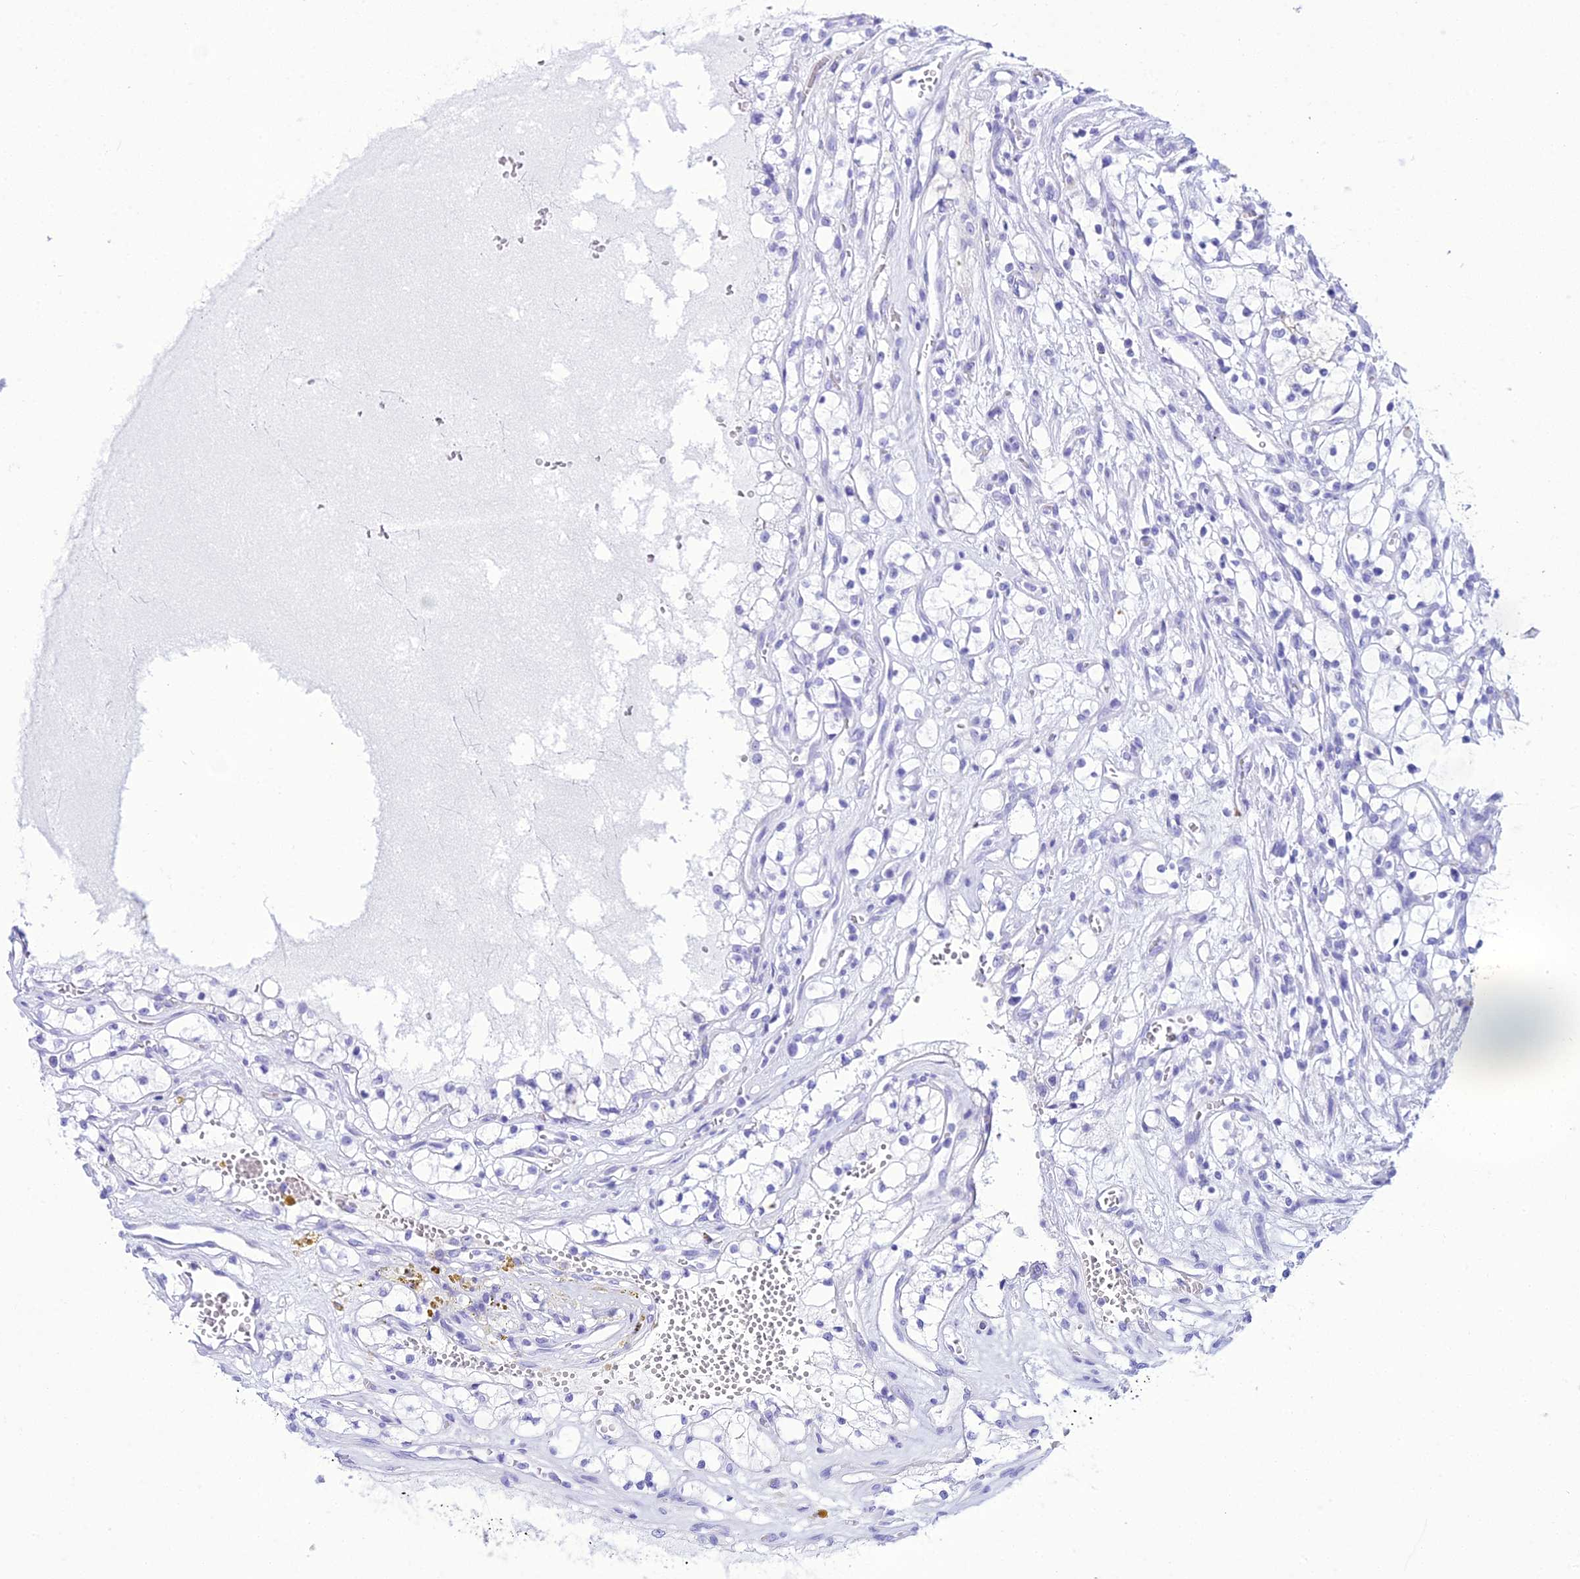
{"staining": {"intensity": "negative", "quantity": "none", "location": "none"}, "tissue": "renal cancer", "cell_type": "Tumor cells", "image_type": "cancer", "snomed": [{"axis": "morphology", "description": "Adenocarcinoma, NOS"}, {"axis": "topography", "description": "Kidney"}], "caption": "Immunohistochemical staining of human renal cancer (adenocarcinoma) demonstrates no significant staining in tumor cells.", "gene": "ZNF442", "patient": {"sex": "female", "age": 69}}